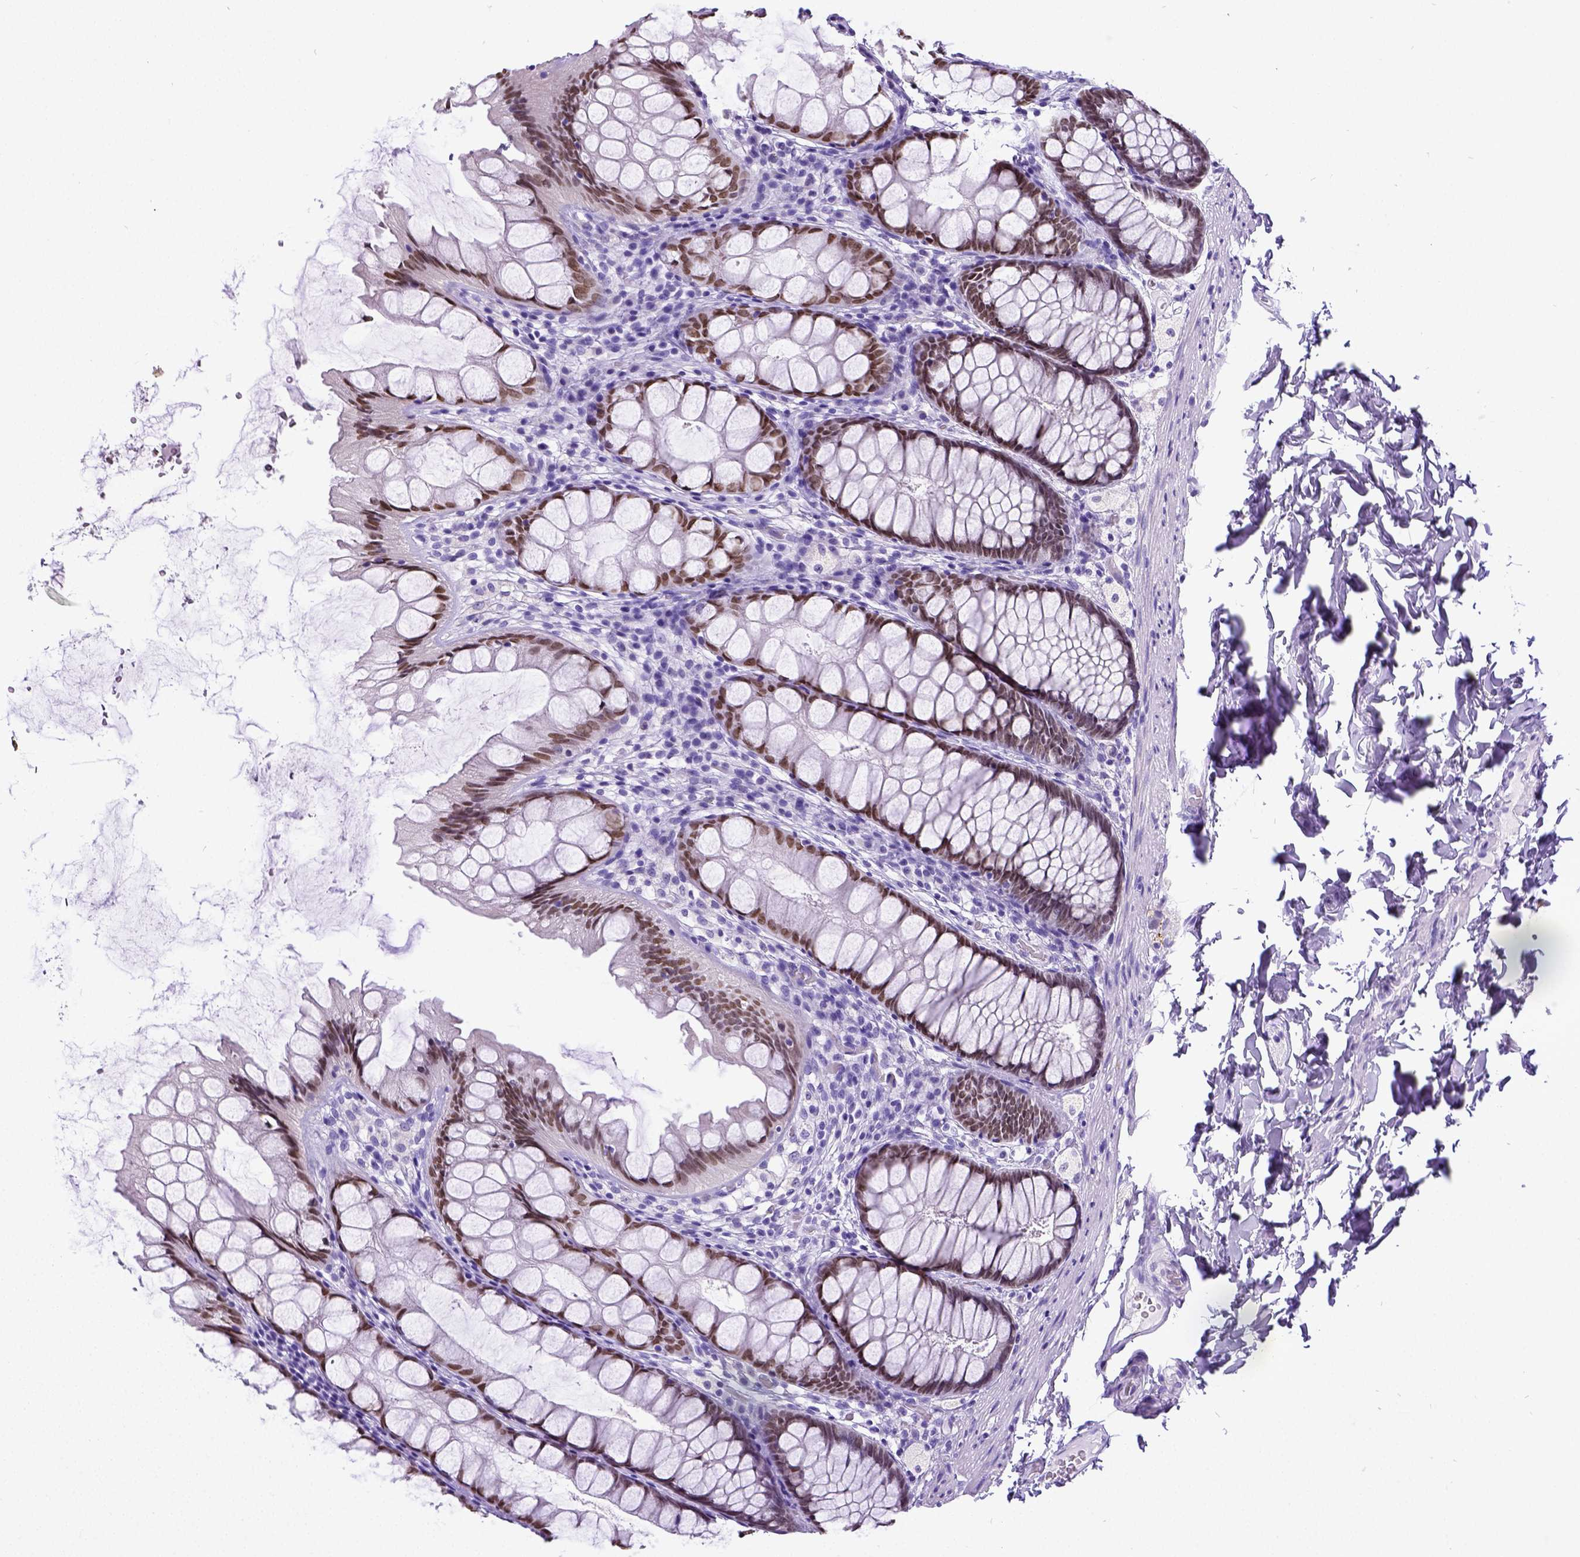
{"staining": {"intensity": "negative", "quantity": "none", "location": "none"}, "tissue": "colon", "cell_type": "Endothelial cells", "image_type": "normal", "snomed": [{"axis": "morphology", "description": "Normal tissue, NOS"}, {"axis": "topography", "description": "Colon"}], "caption": "Histopathology image shows no protein staining in endothelial cells of normal colon.", "gene": "SATB2", "patient": {"sex": "male", "age": 47}}